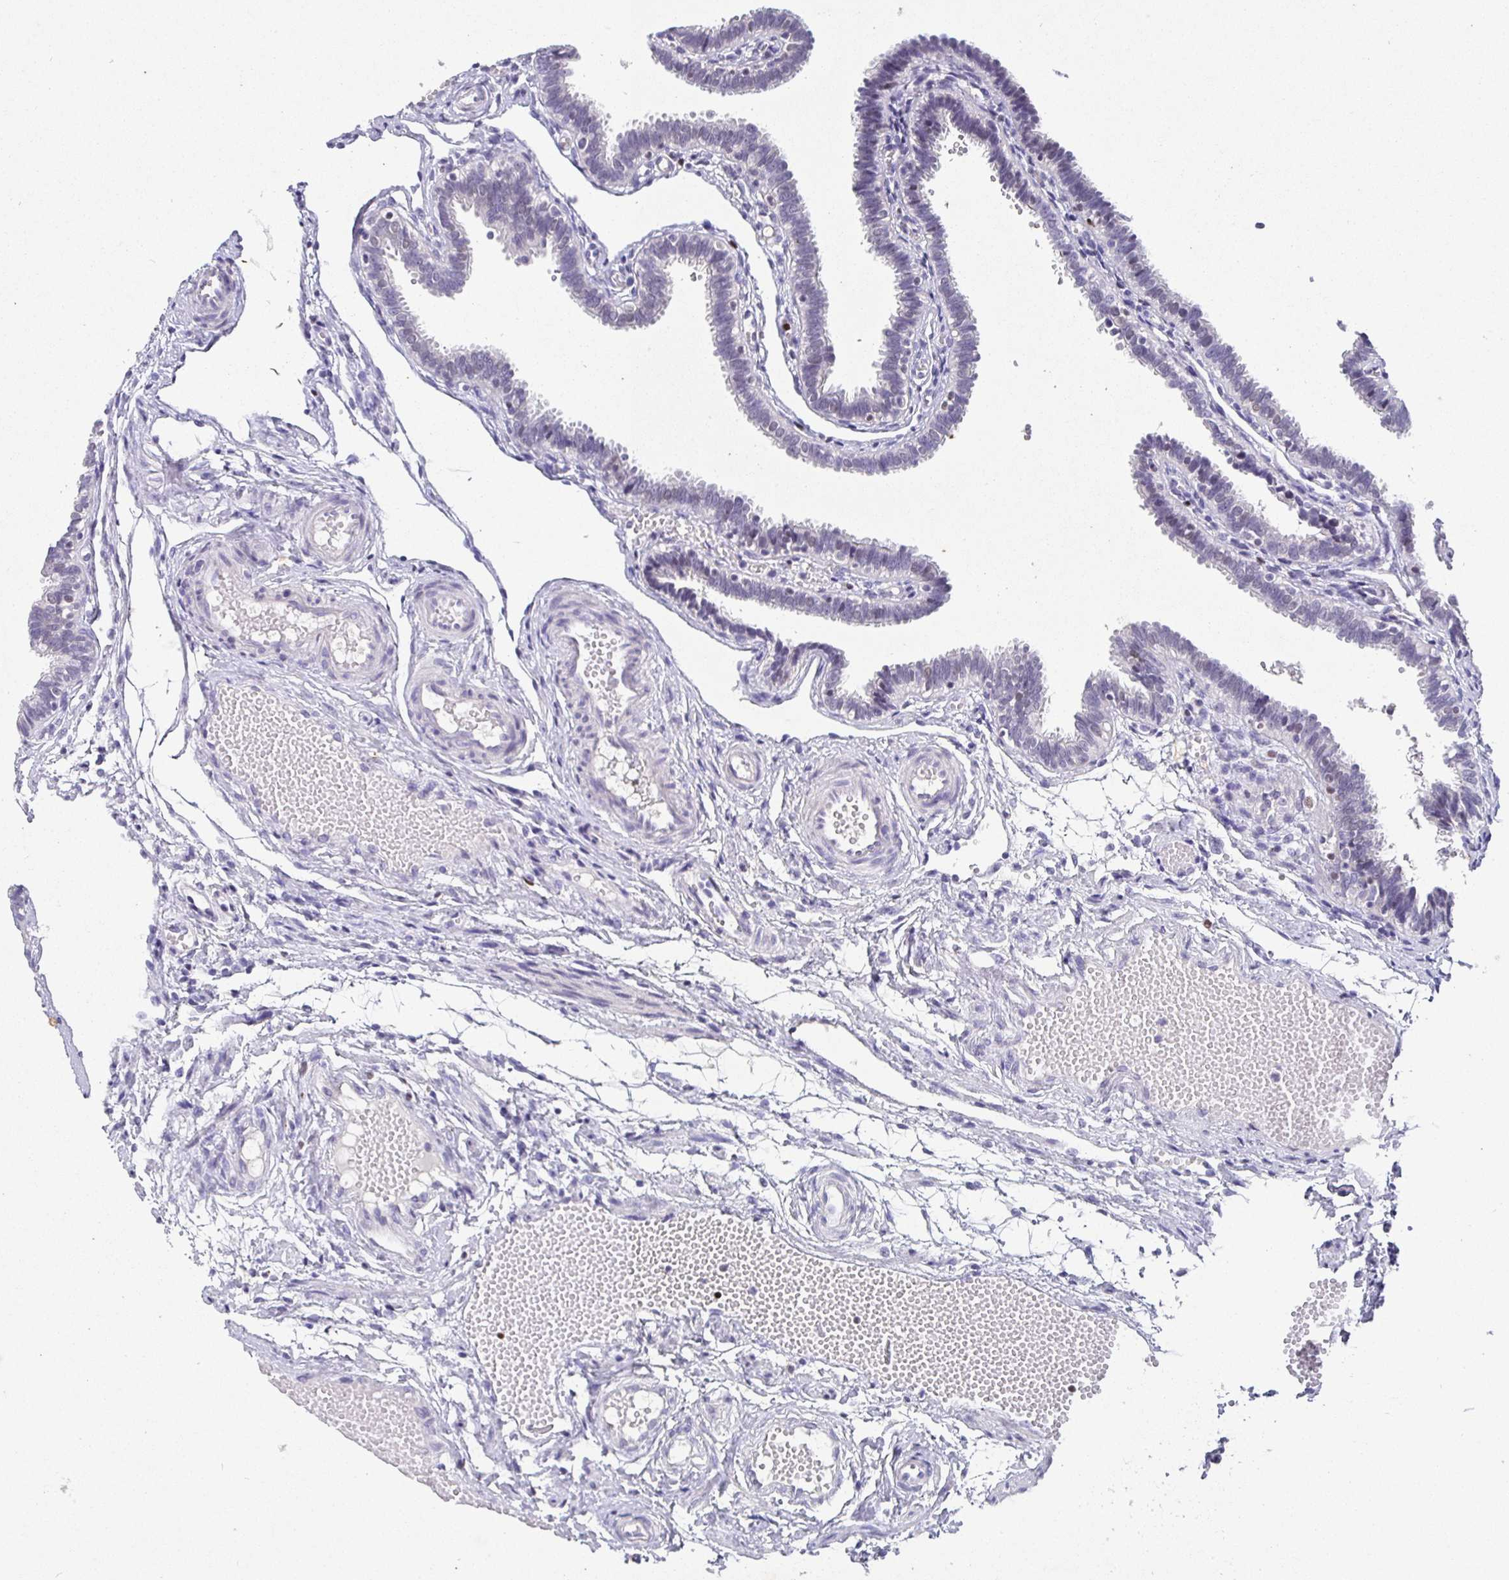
{"staining": {"intensity": "negative", "quantity": "none", "location": "none"}, "tissue": "fallopian tube", "cell_type": "Glandular cells", "image_type": "normal", "snomed": [{"axis": "morphology", "description": "Normal tissue, NOS"}, {"axis": "topography", "description": "Fallopian tube"}], "caption": "Immunohistochemistry of normal fallopian tube exhibits no staining in glandular cells. Brightfield microscopy of IHC stained with DAB (3,3'-diaminobenzidine) (brown) and hematoxylin (blue), captured at high magnification.", "gene": "SATB1", "patient": {"sex": "female", "age": 37}}